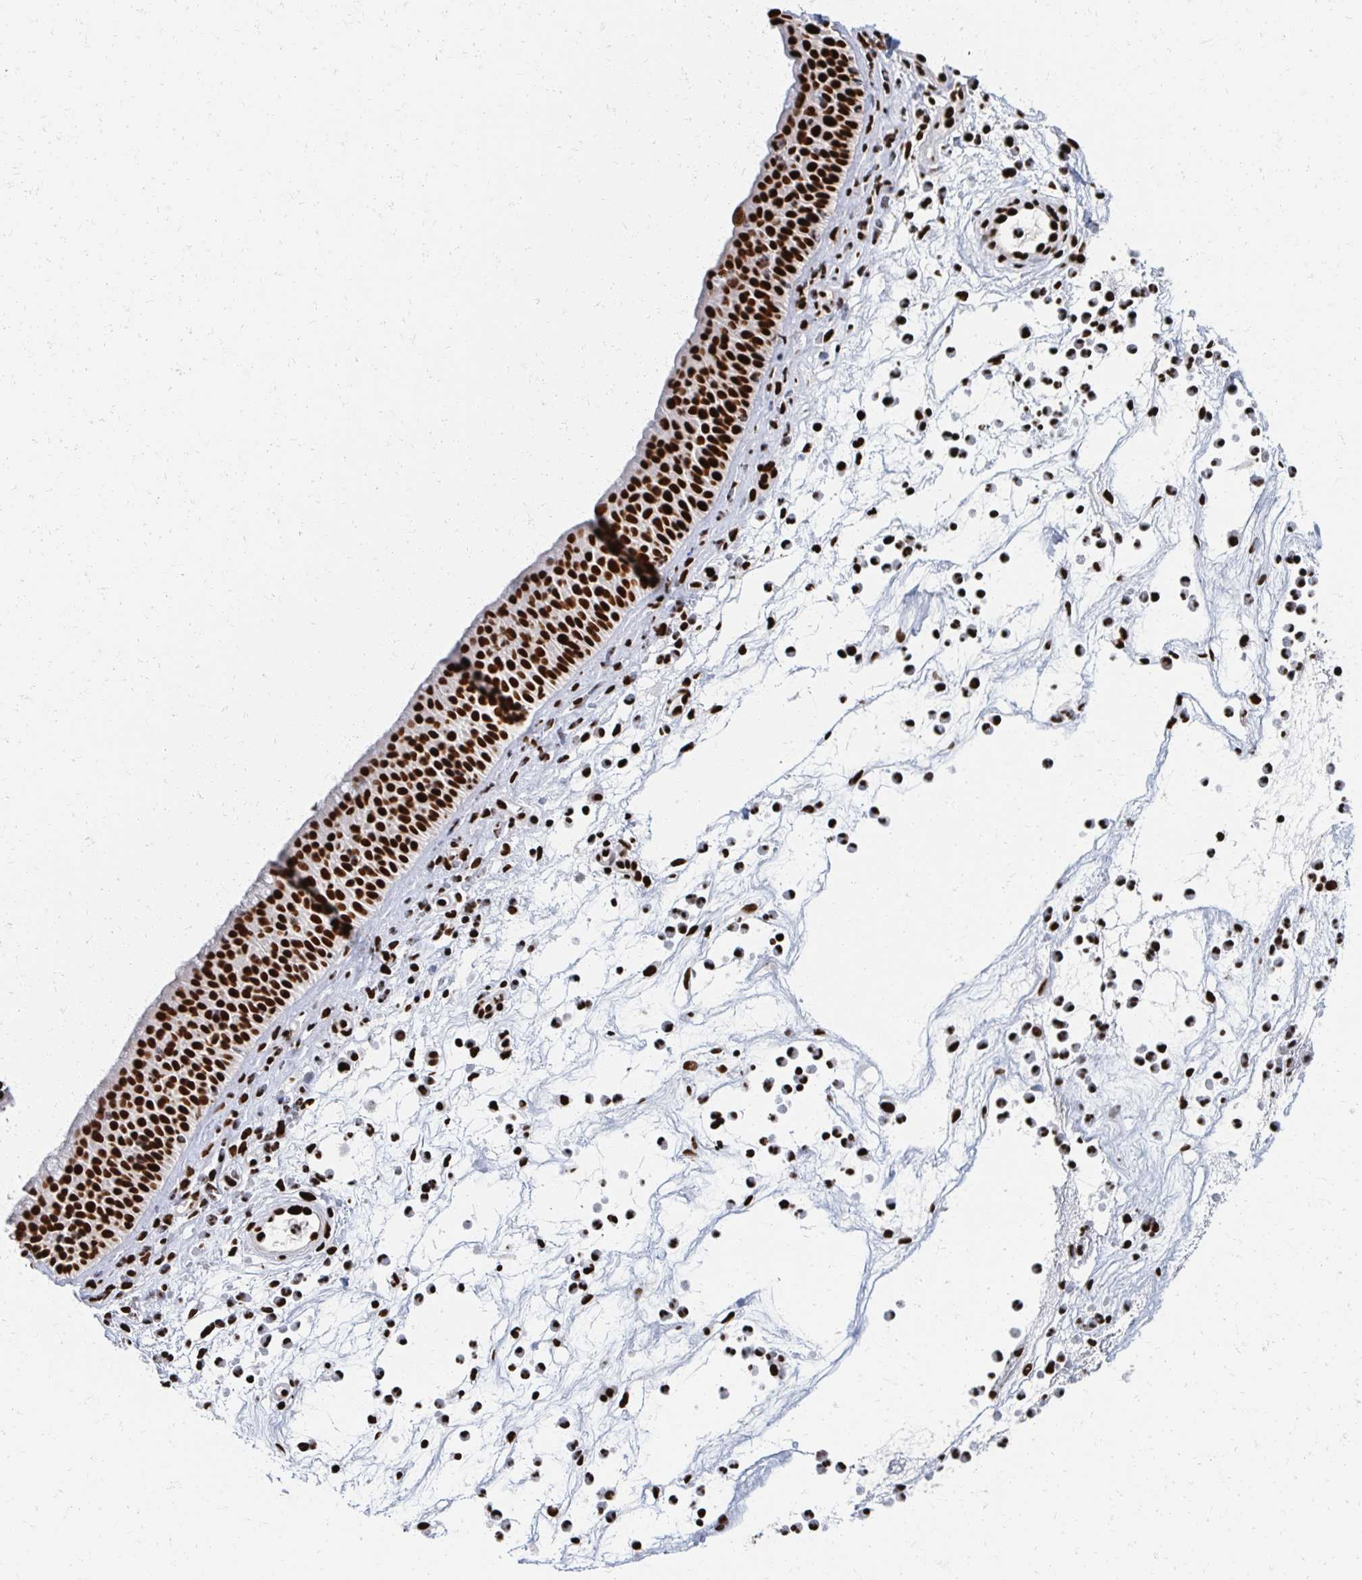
{"staining": {"intensity": "strong", "quantity": ">75%", "location": "nuclear"}, "tissue": "nasopharynx", "cell_type": "Respiratory epithelial cells", "image_type": "normal", "snomed": [{"axis": "morphology", "description": "Normal tissue, NOS"}, {"axis": "topography", "description": "Nasopharynx"}], "caption": "This is a histology image of immunohistochemistry (IHC) staining of benign nasopharynx, which shows strong expression in the nuclear of respiratory epithelial cells.", "gene": "RBBP4", "patient": {"sex": "male", "age": 56}}